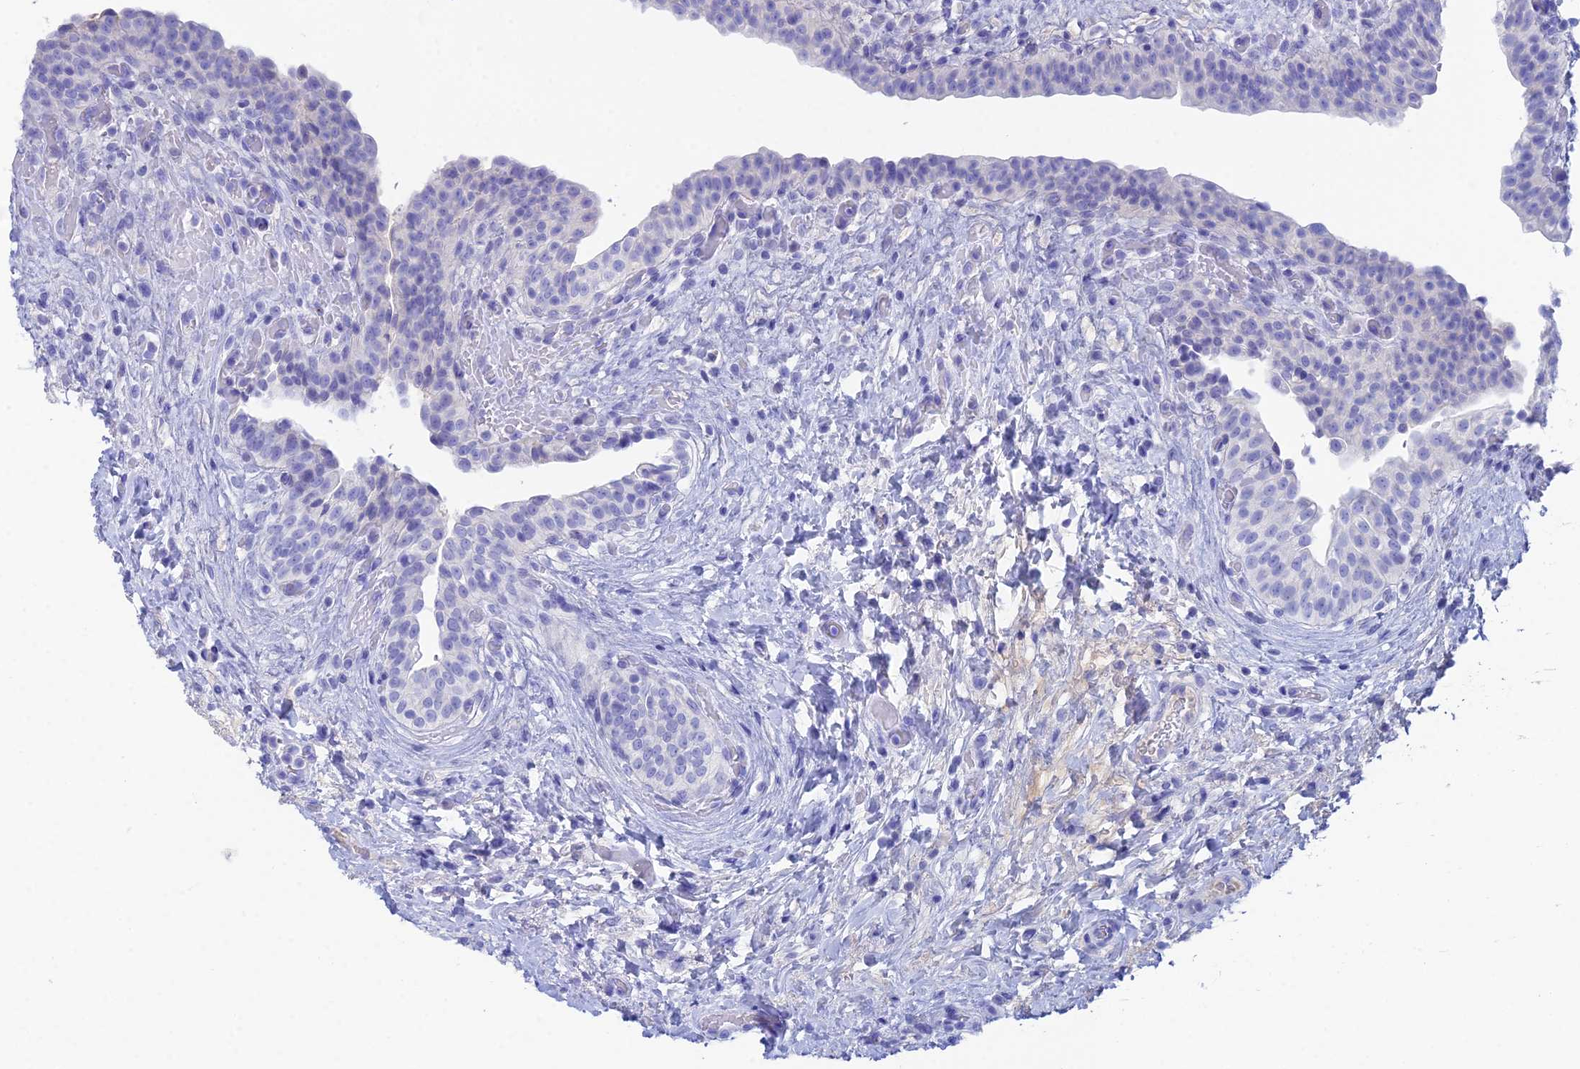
{"staining": {"intensity": "negative", "quantity": "none", "location": "none"}, "tissue": "urinary bladder", "cell_type": "Urothelial cells", "image_type": "normal", "snomed": [{"axis": "morphology", "description": "Normal tissue, NOS"}, {"axis": "topography", "description": "Urinary bladder"}], "caption": "Immunohistochemistry (IHC) of unremarkable human urinary bladder exhibits no expression in urothelial cells. (Brightfield microscopy of DAB immunohistochemistry at high magnification).", "gene": "REG1A", "patient": {"sex": "male", "age": 69}}